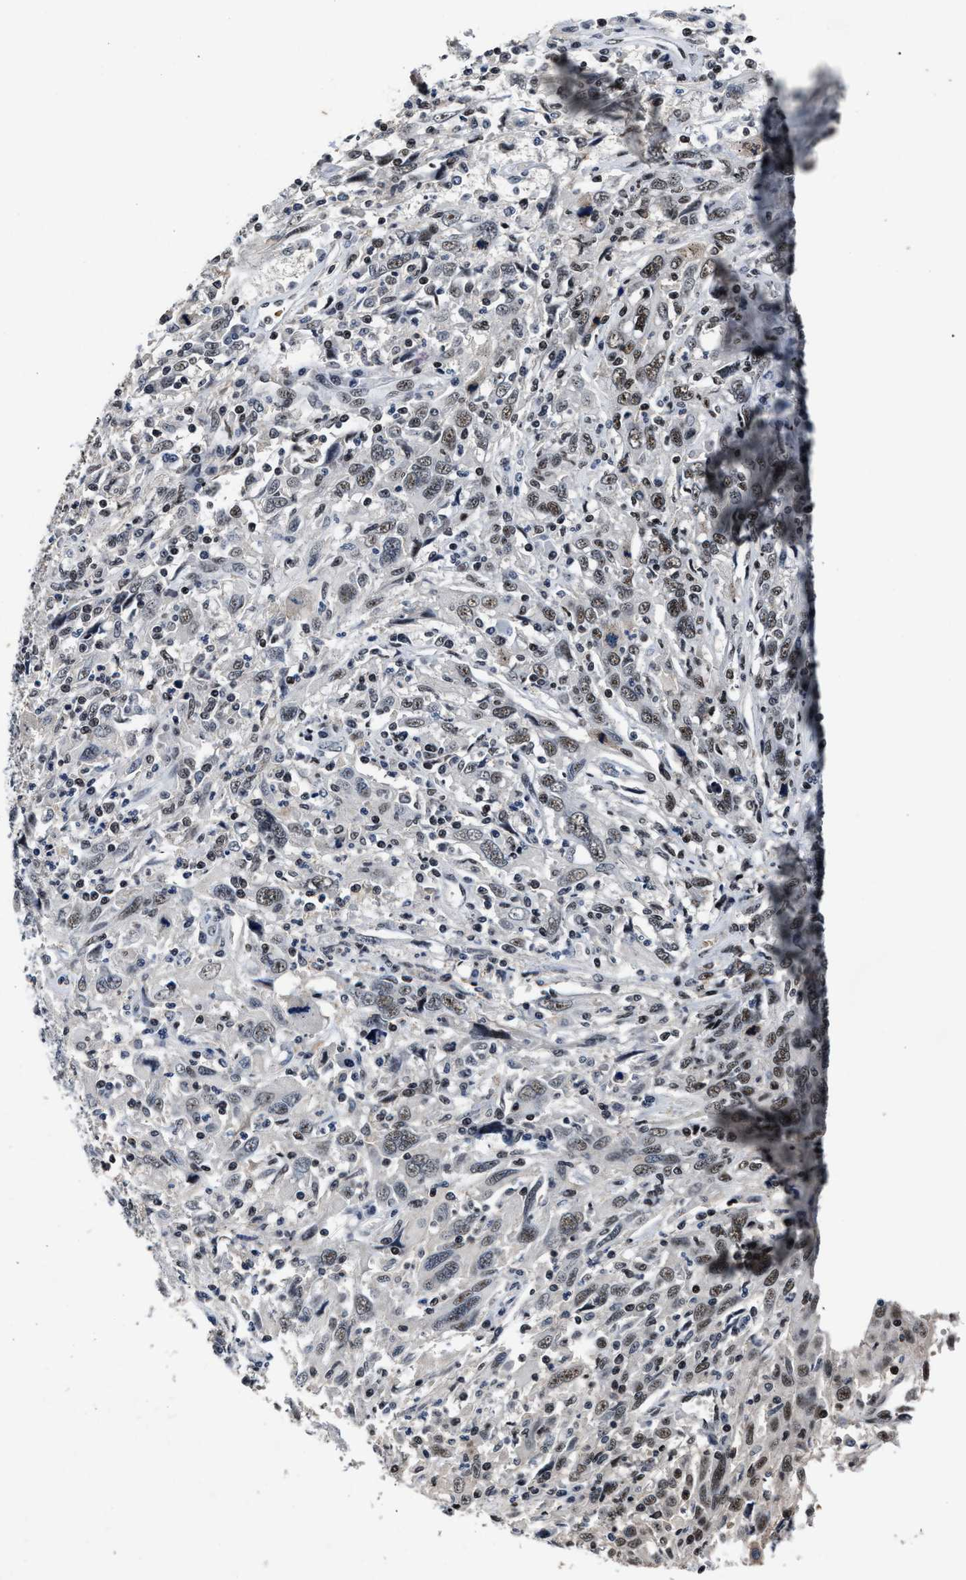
{"staining": {"intensity": "weak", "quantity": "<25%", "location": "nuclear"}, "tissue": "cervical cancer", "cell_type": "Tumor cells", "image_type": "cancer", "snomed": [{"axis": "morphology", "description": "Squamous cell carcinoma, NOS"}, {"axis": "topography", "description": "Cervix"}], "caption": "Tumor cells are negative for brown protein staining in squamous cell carcinoma (cervical).", "gene": "ZNF233", "patient": {"sex": "female", "age": 46}}